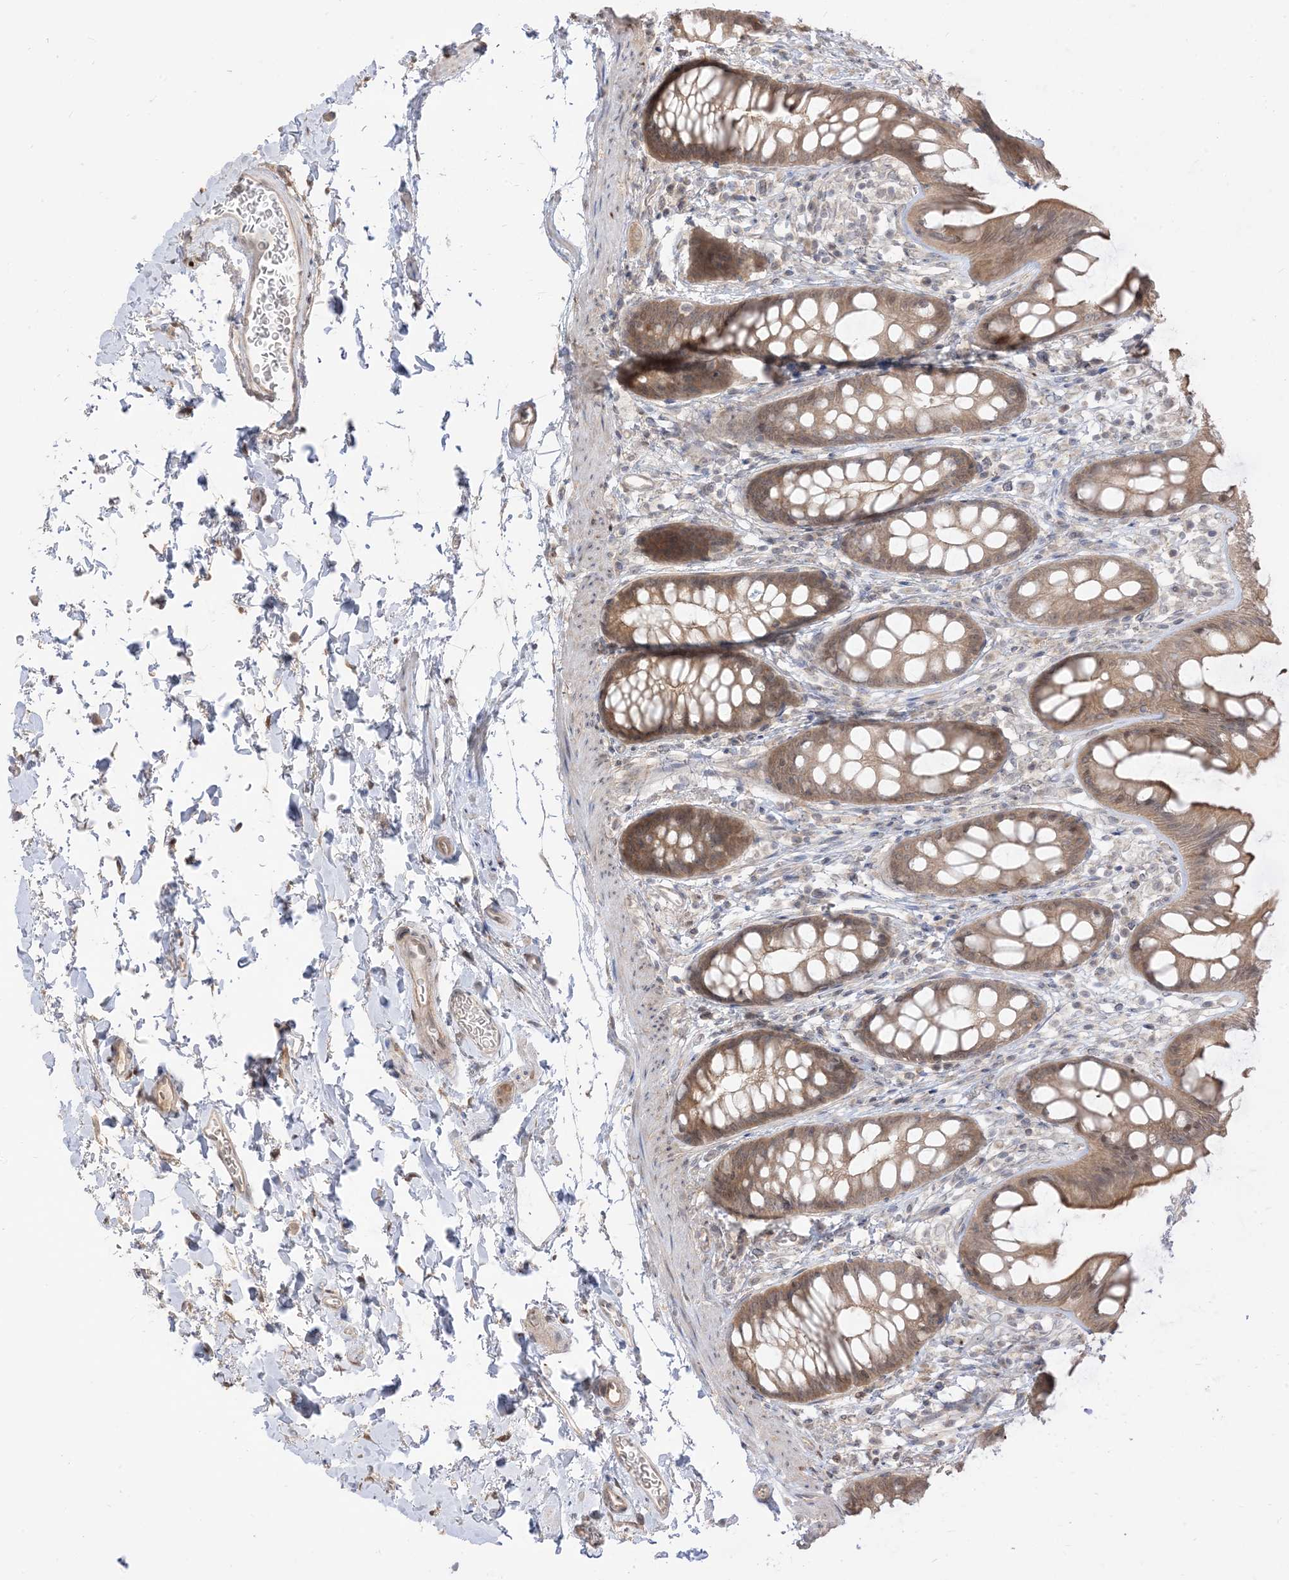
{"staining": {"intensity": "moderate", "quantity": ">75%", "location": "cytoplasmic/membranous"}, "tissue": "rectum", "cell_type": "Glandular cells", "image_type": "normal", "snomed": [{"axis": "morphology", "description": "Normal tissue, NOS"}, {"axis": "topography", "description": "Rectum"}], "caption": "Protein staining of benign rectum reveals moderate cytoplasmic/membranous positivity in about >75% of glandular cells.", "gene": "TBCC", "patient": {"sex": "female", "age": 65}}